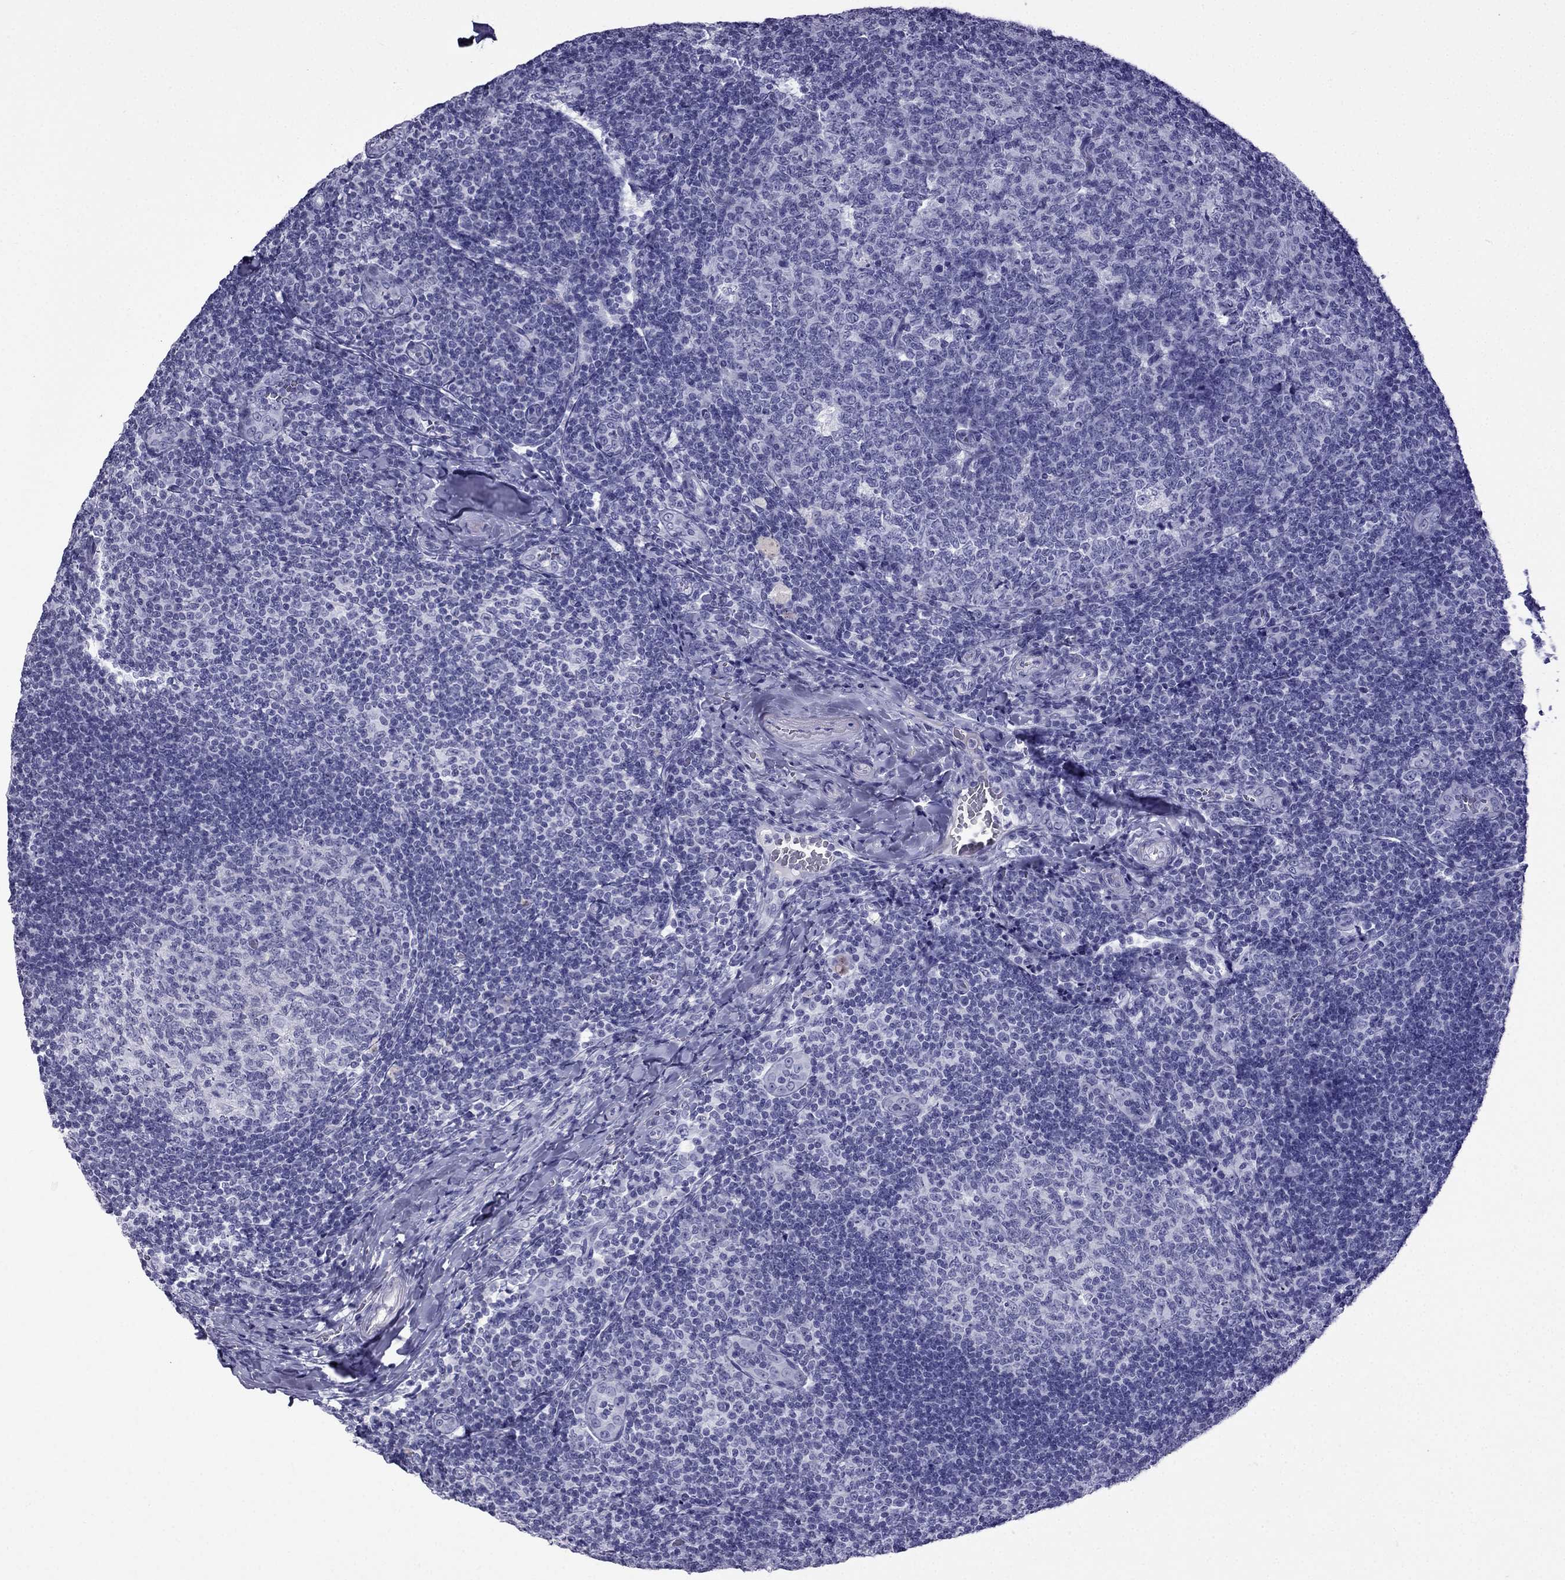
{"staining": {"intensity": "negative", "quantity": "none", "location": "none"}, "tissue": "tonsil", "cell_type": "Germinal center cells", "image_type": "normal", "snomed": [{"axis": "morphology", "description": "Normal tissue, NOS"}, {"axis": "topography", "description": "Tonsil"}], "caption": "Human tonsil stained for a protein using IHC reveals no staining in germinal center cells.", "gene": "TFF3", "patient": {"sex": "male", "age": 17}}